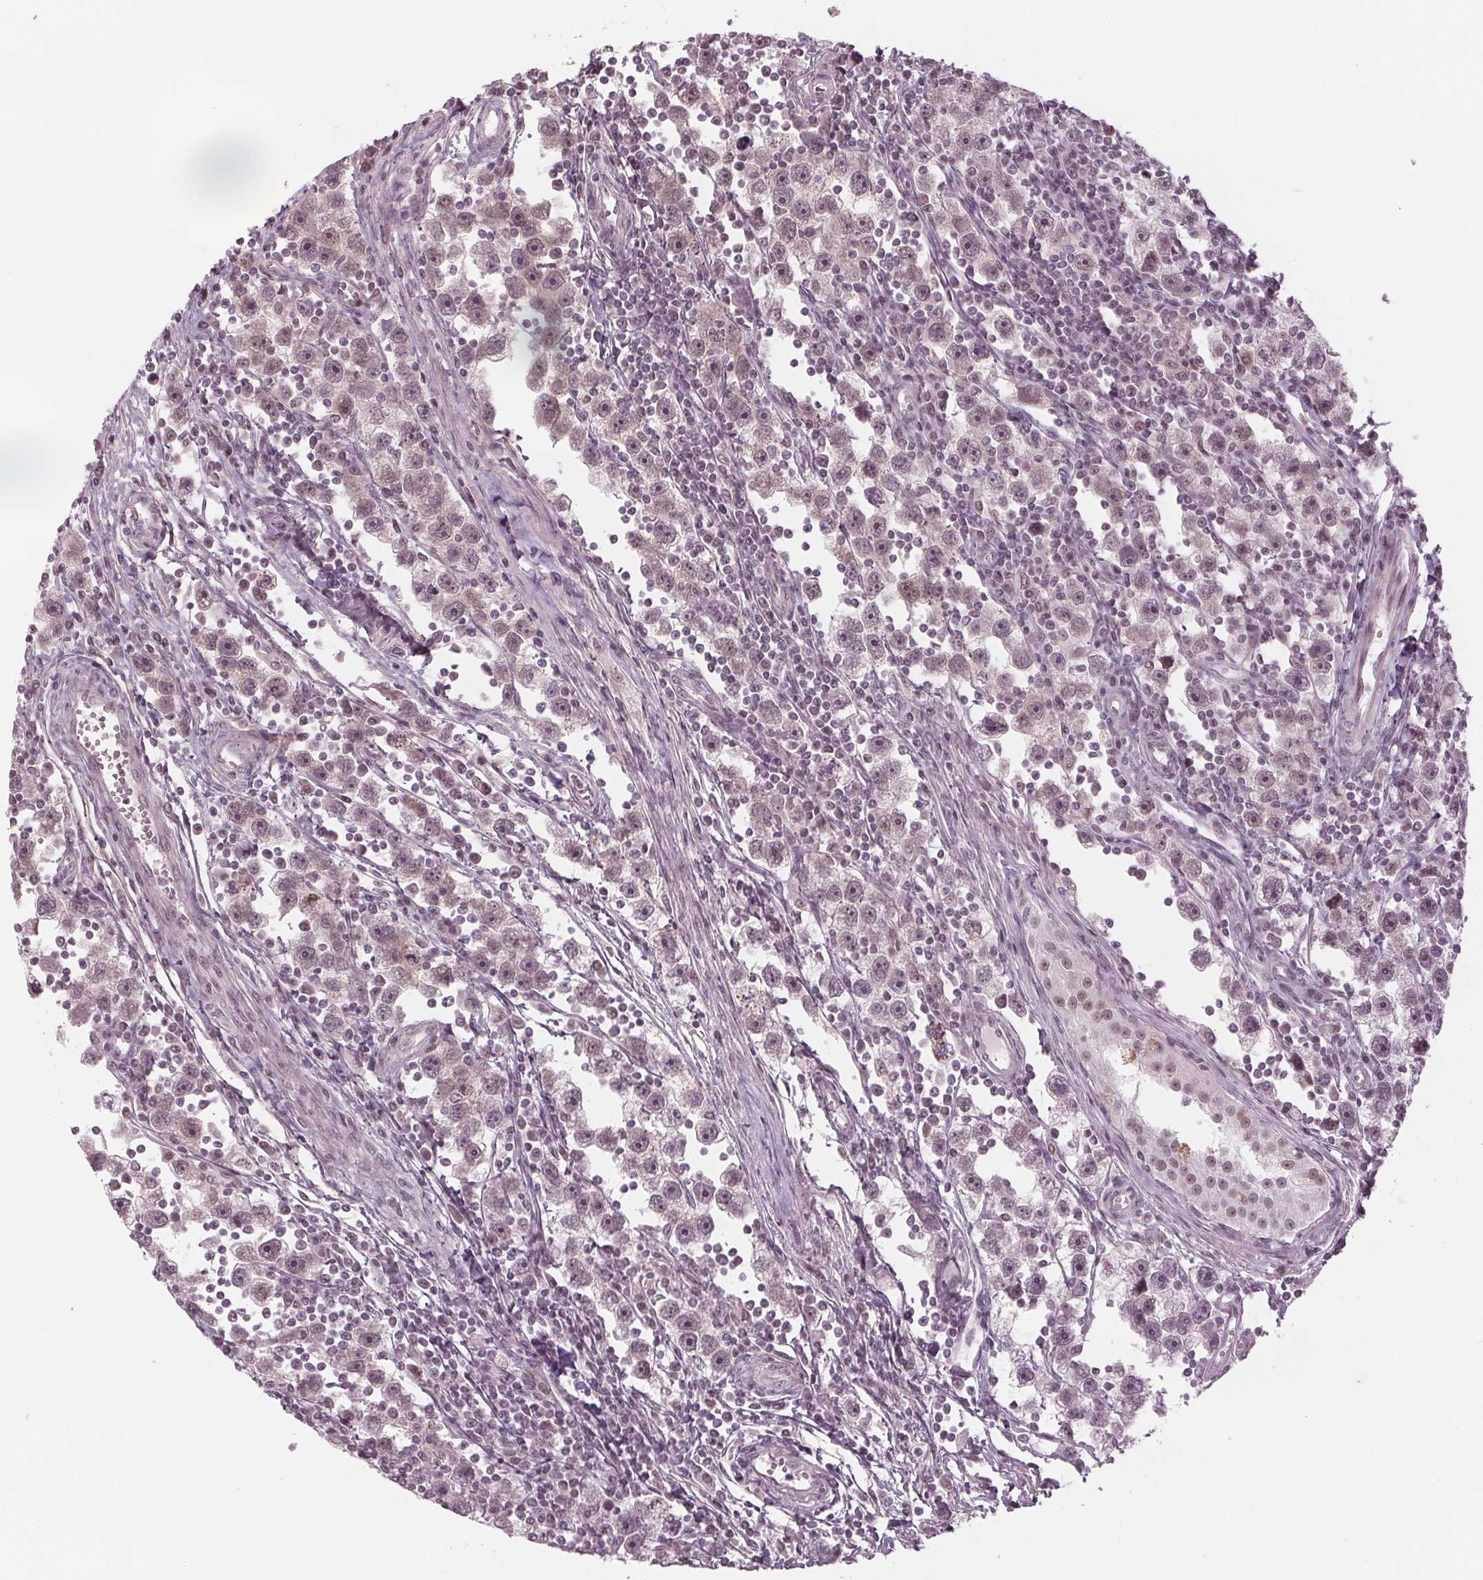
{"staining": {"intensity": "weak", "quantity": "25%-75%", "location": "nuclear"}, "tissue": "testis cancer", "cell_type": "Tumor cells", "image_type": "cancer", "snomed": [{"axis": "morphology", "description": "Seminoma, NOS"}, {"axis": "topography", "description": "Testis"}], "caption": "There is low levels of weak nuclear expression in tumor cells of seminoma (testis), as demonstrated by immunohistochemical staining (brown color).", "gene": "DNMT3L", "patient": {"sex": "male", "age": 30}}